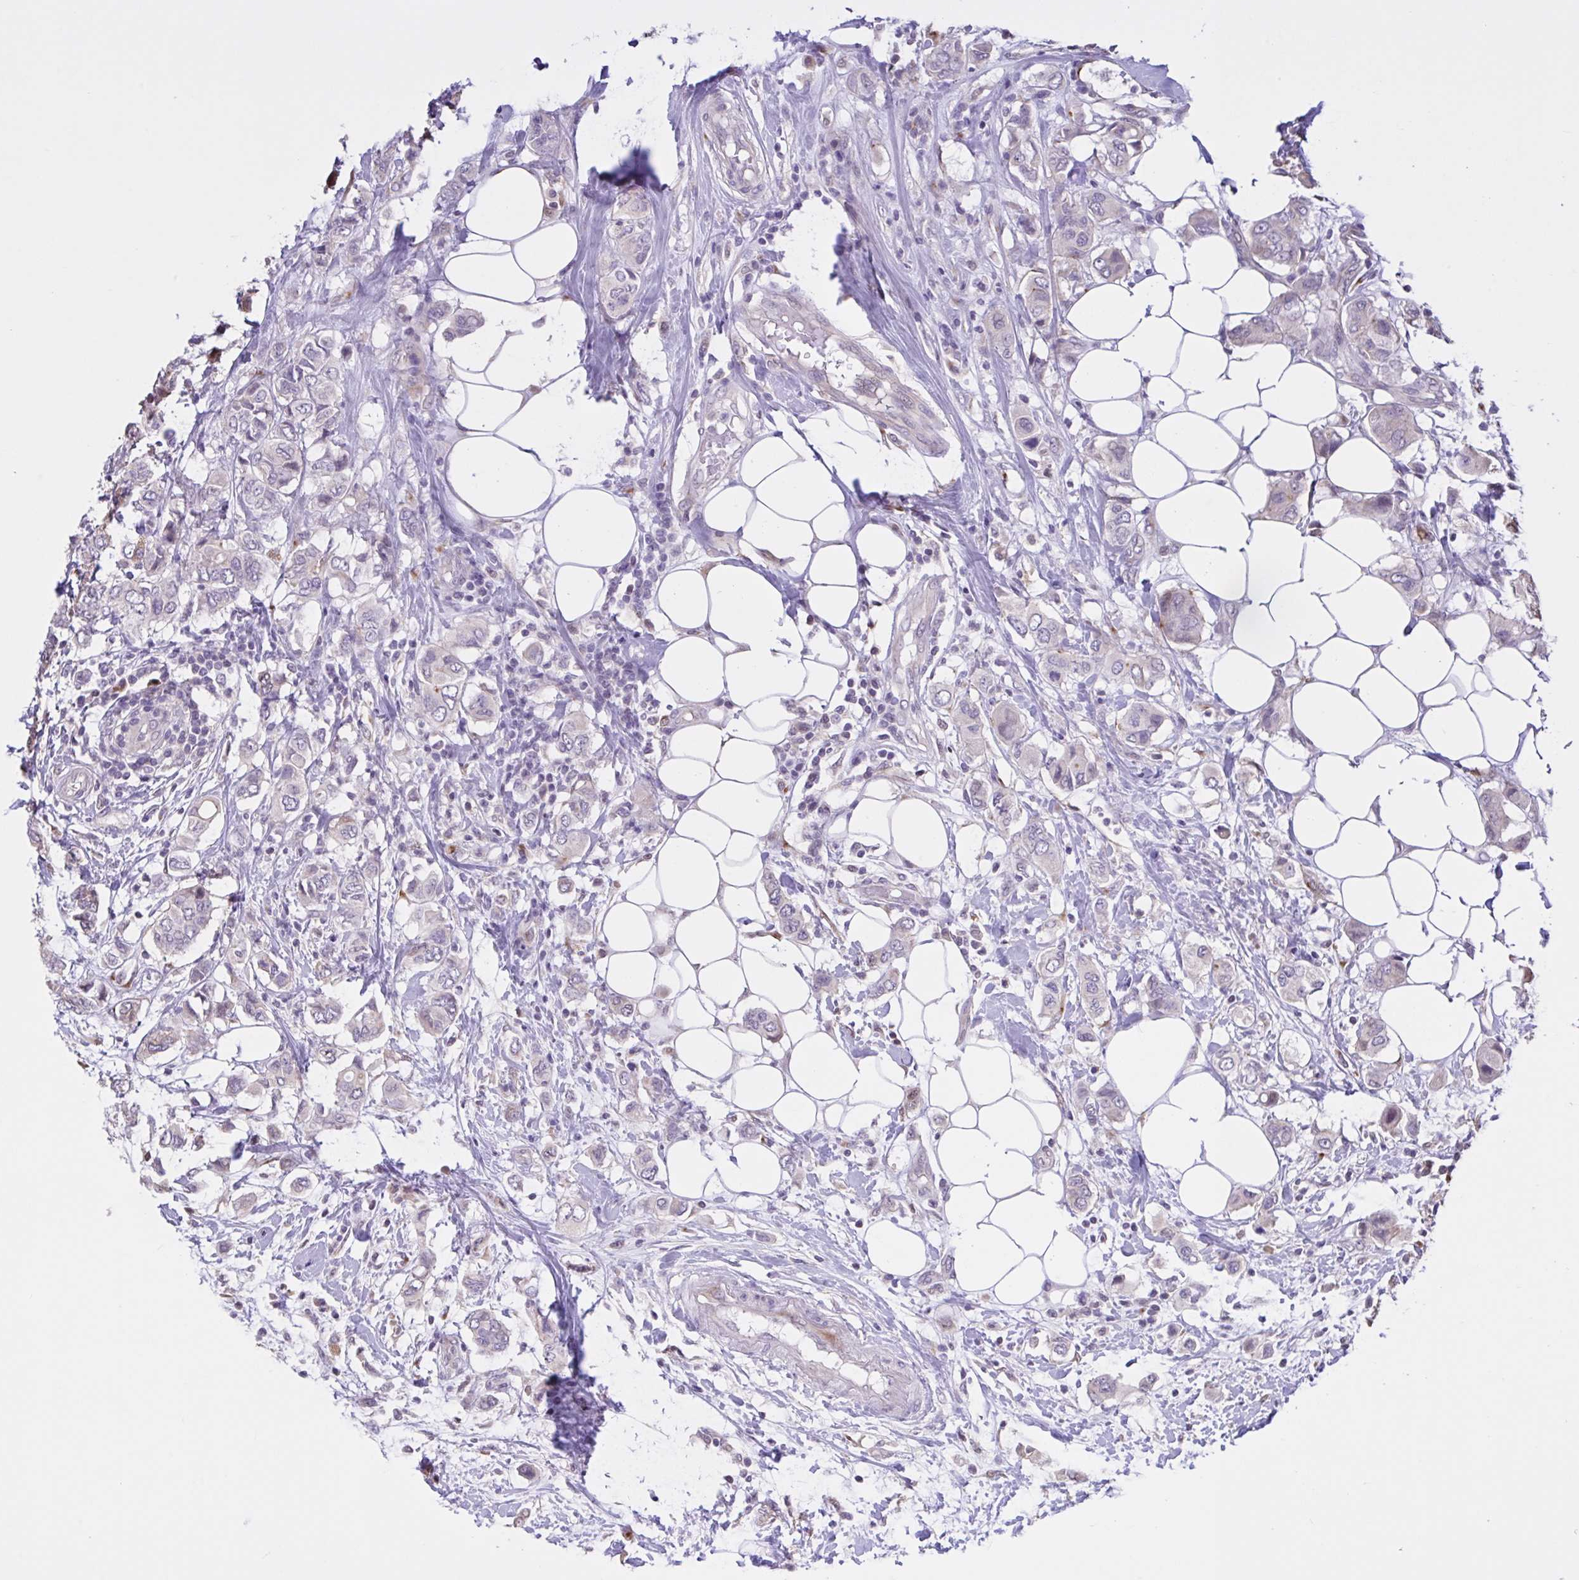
{"staining": {"intensity": "negative", "quantity": "none", "location": "none"}, "tissue": "breast cancer", "cell_type": "Tumor cells", "image_type": "cancer", "snomed": [{"axis": "morphology", "description": "Lobular carcinoma"}, {"axis": "topography", "description": "Breast"}], "caption": "This micrograph is of breast cancer (lobular carcinoma) stained with immunohistochemistry (IHC) to label a protein in brown with the nuclei are counter-stained blue. There is no expression in tumor cells.", "gene": "MRGPRX2", "patient": {"sex": "female", "age": 51}}